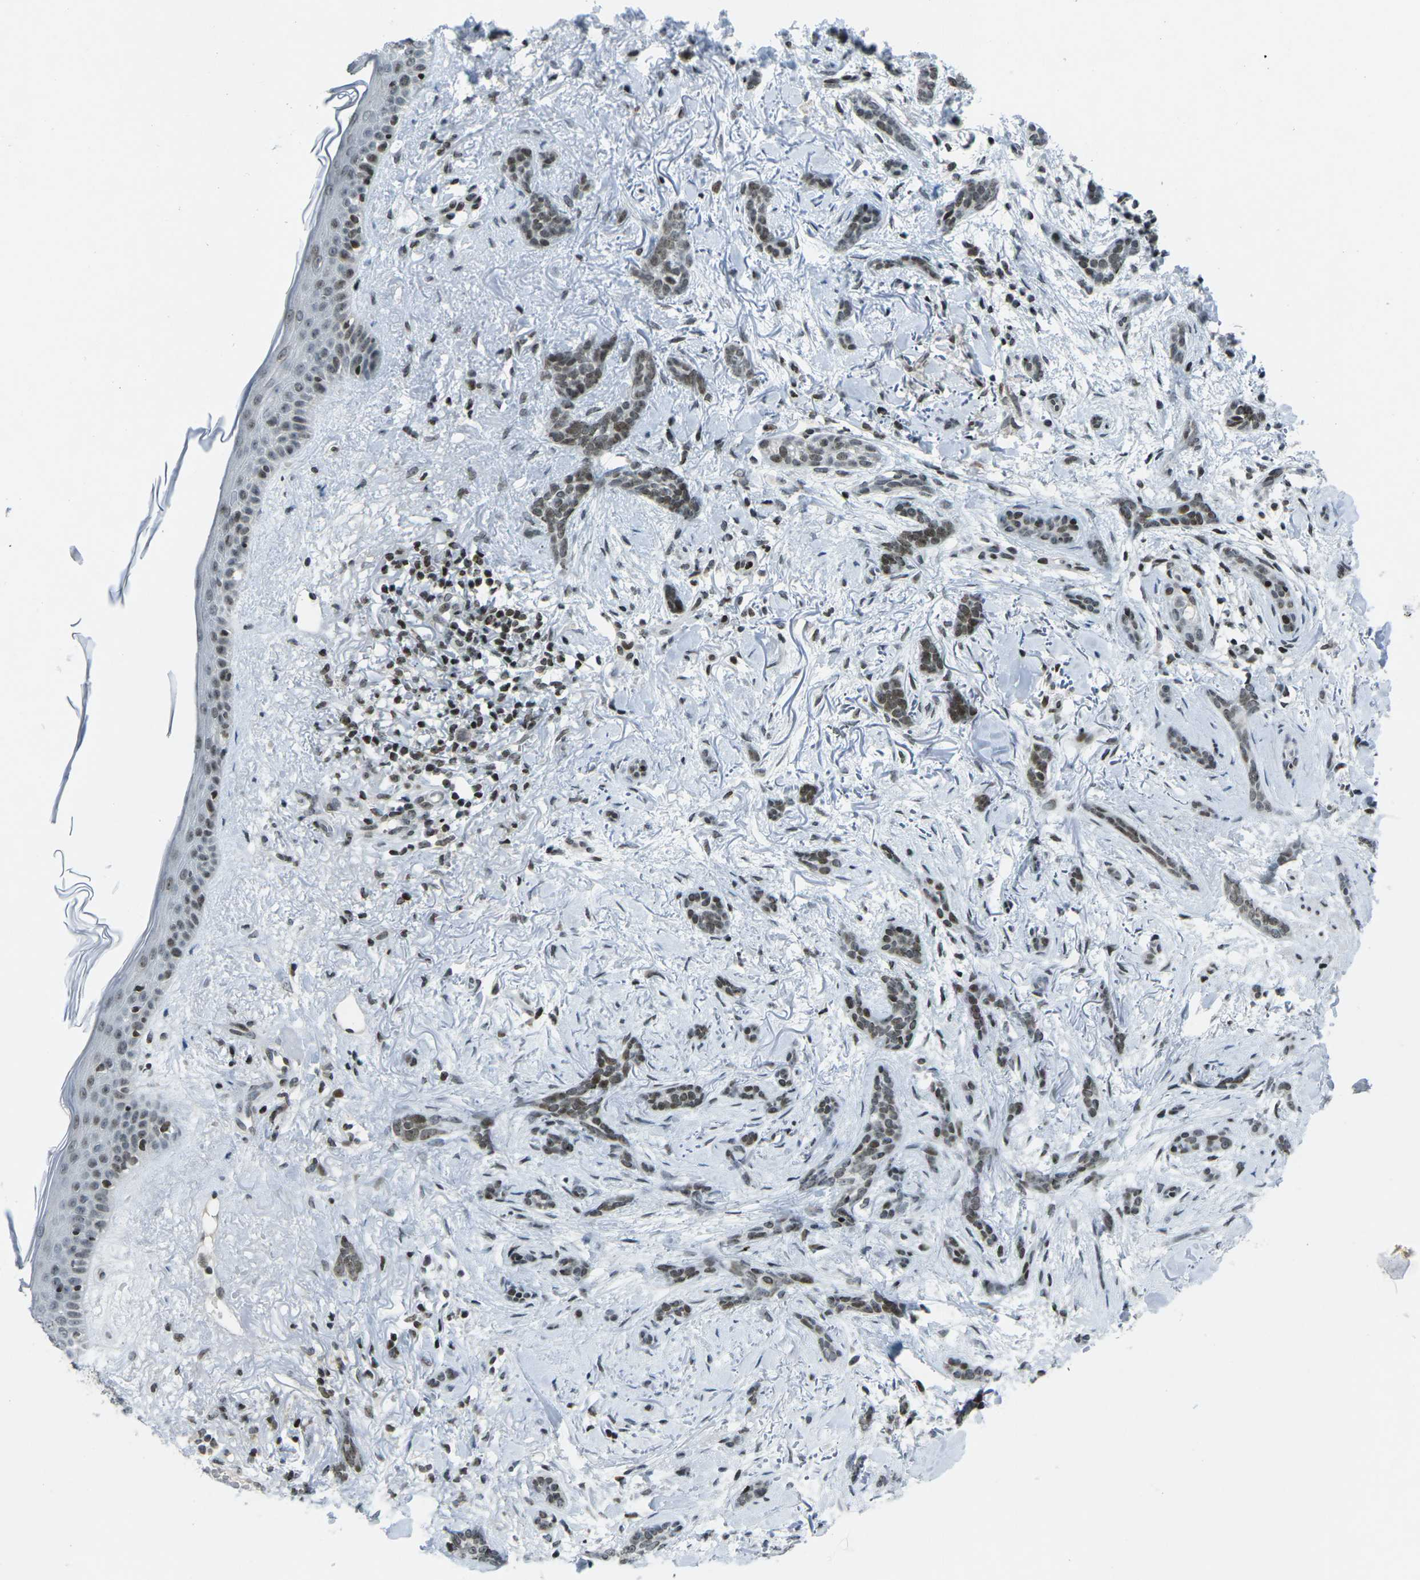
{"staining": {"intensity": "strong", "quantity": "25%-75%", "location": "nuclear"}, "tissue": "skin cancer", "cell_type": "Tumor cells", "image_type": "cancer", "snomed": [{"axis": "morphology", "description": "Basal cell carcinoma"}, {"axis": "morphology", "description": "Adnexal tumor, benign"}, {"axis": "topography", "description": "Skin"}], "caption": "Protein expression analysis of skin cancer displays strong nuclear staining in approximately 25%-75% of tumor cells.", "gene": "EME1", "patient": {"sex": "female", "age": 42}}